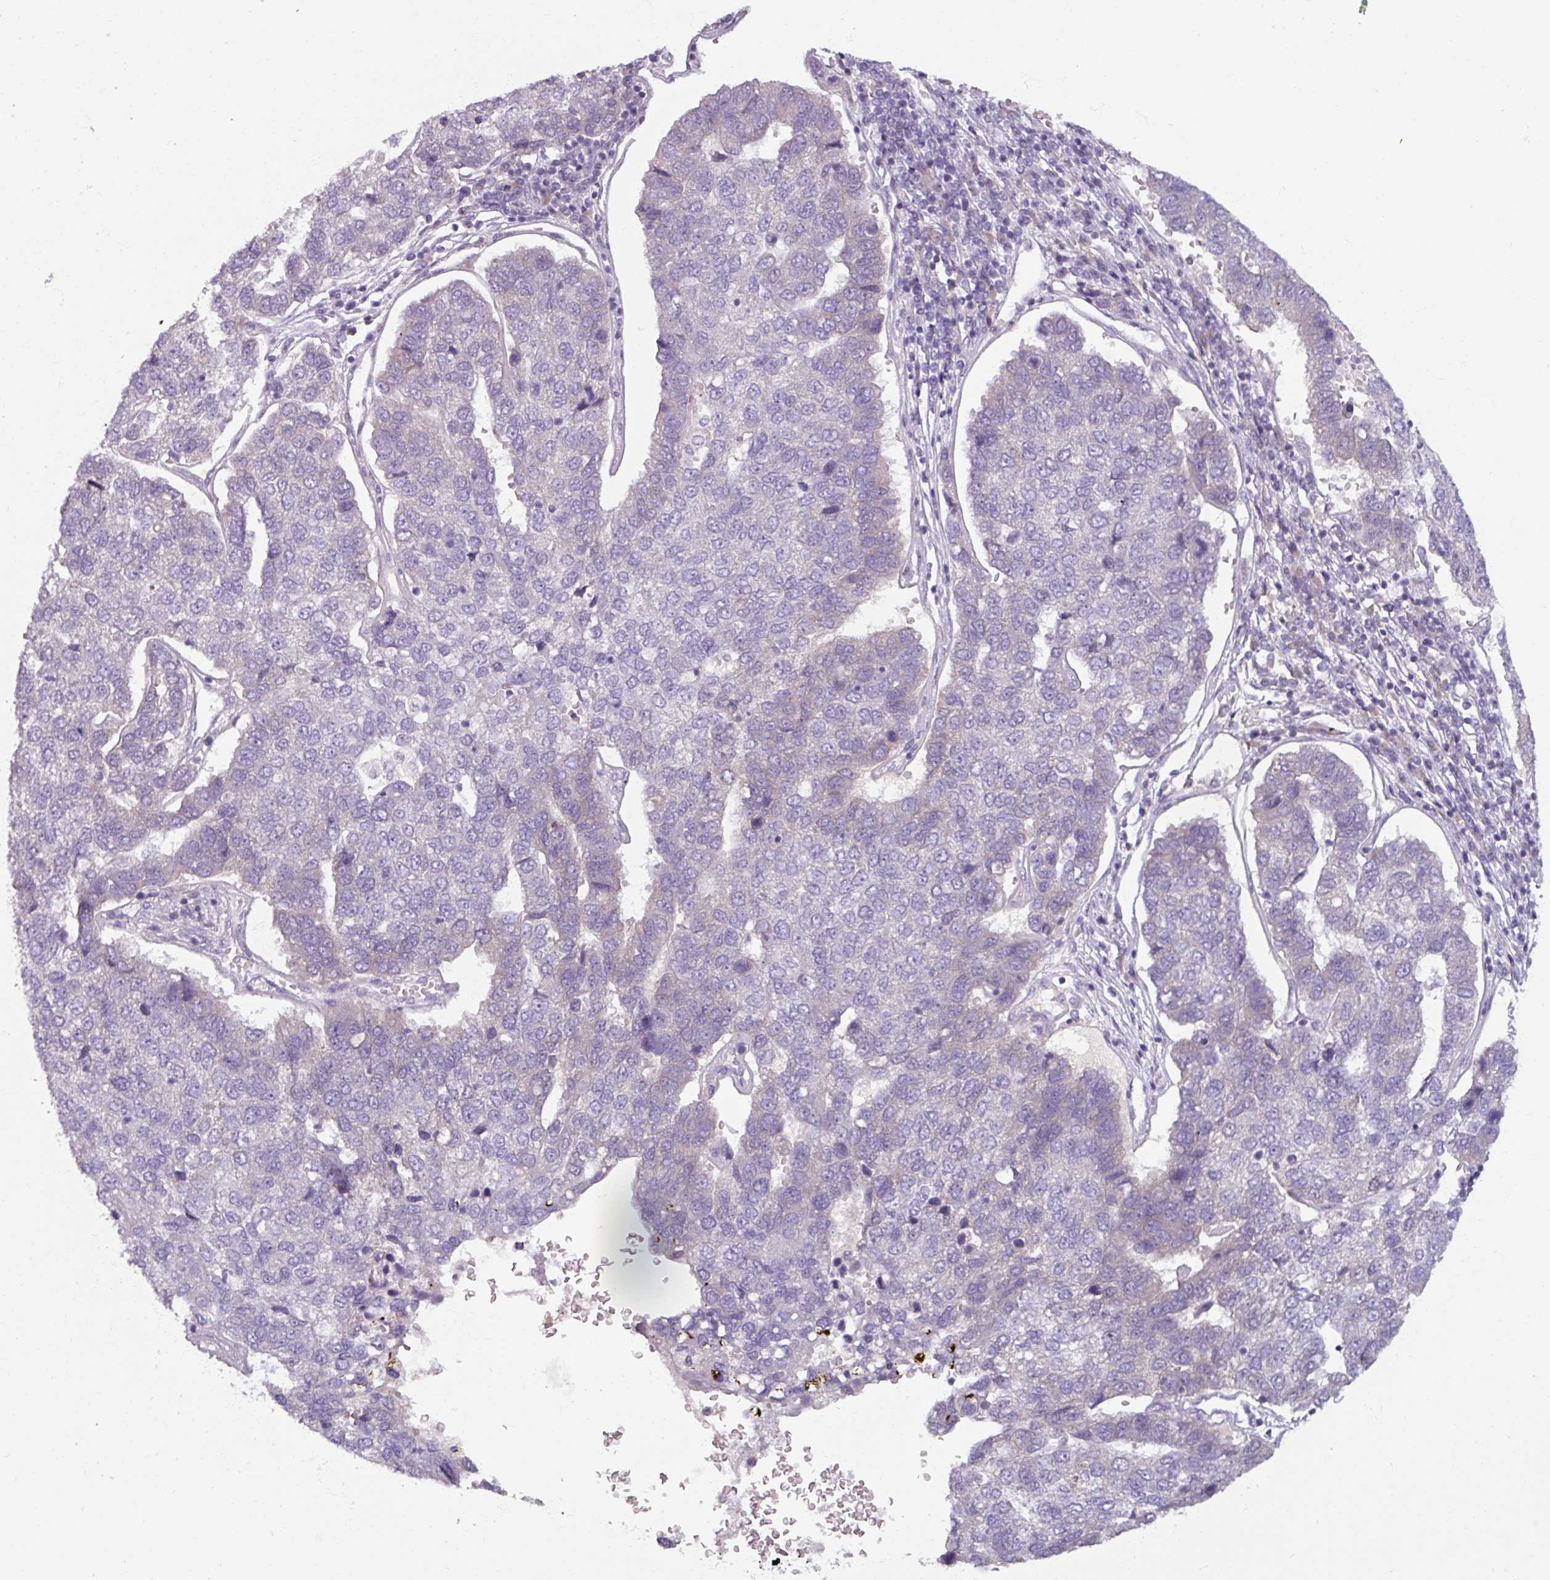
{"staining": {"intensity": "negative", "quantity": "none", "location": "none"}, "tissue": "pancreatic cancer", "cell_type": "Tumor cells", "image_type": "cancer", "snomed": [{"axis": "morphology", "description": "Adenocarcinoma, NOS"}, {"axis": "topography", "description": "Pancreas"}], "caption": "Immunohistochemical staining of human pancreatic cancer (adenocarcinoma) displays no significant positivity in tumor cells.", "gene": "SMIM11", "patient": {"sex": "female", "age": 61}}